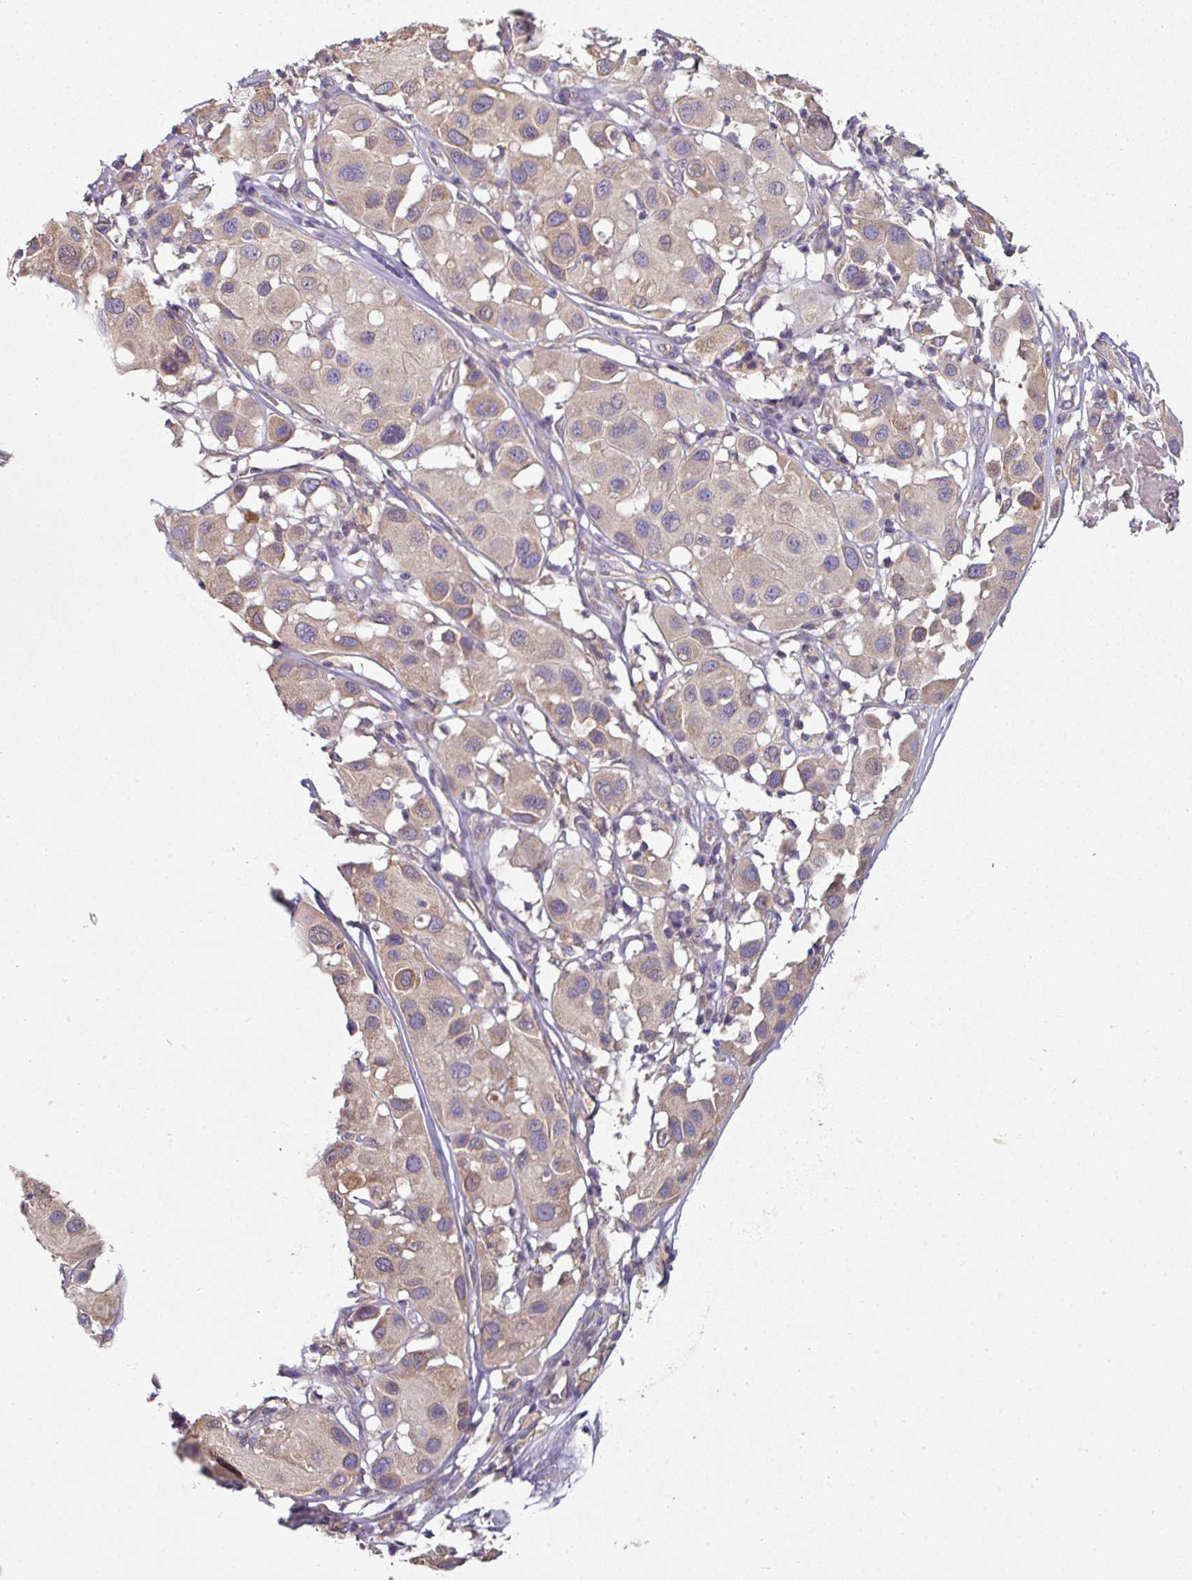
{"staining": {"intensity": "weak", "quantity": "<25%", "location": "cytoplasmic/membranous"}, "tissue": "melanoma", "cell_type": "Tumor cells", "image_type": "cancer", "snomed": [{"axis": "morphology", "description": "Malignant melanoma, Metastatic site"}, {"axis": "topography", "description": "Skin"}], "caption": "Malignant melanoma (metastatic site) was stained to show a protein in brown. There is no significant staining in tumor cells.", "gene": "C4orf48", "patient": {"sex": "male", "age": 41}}